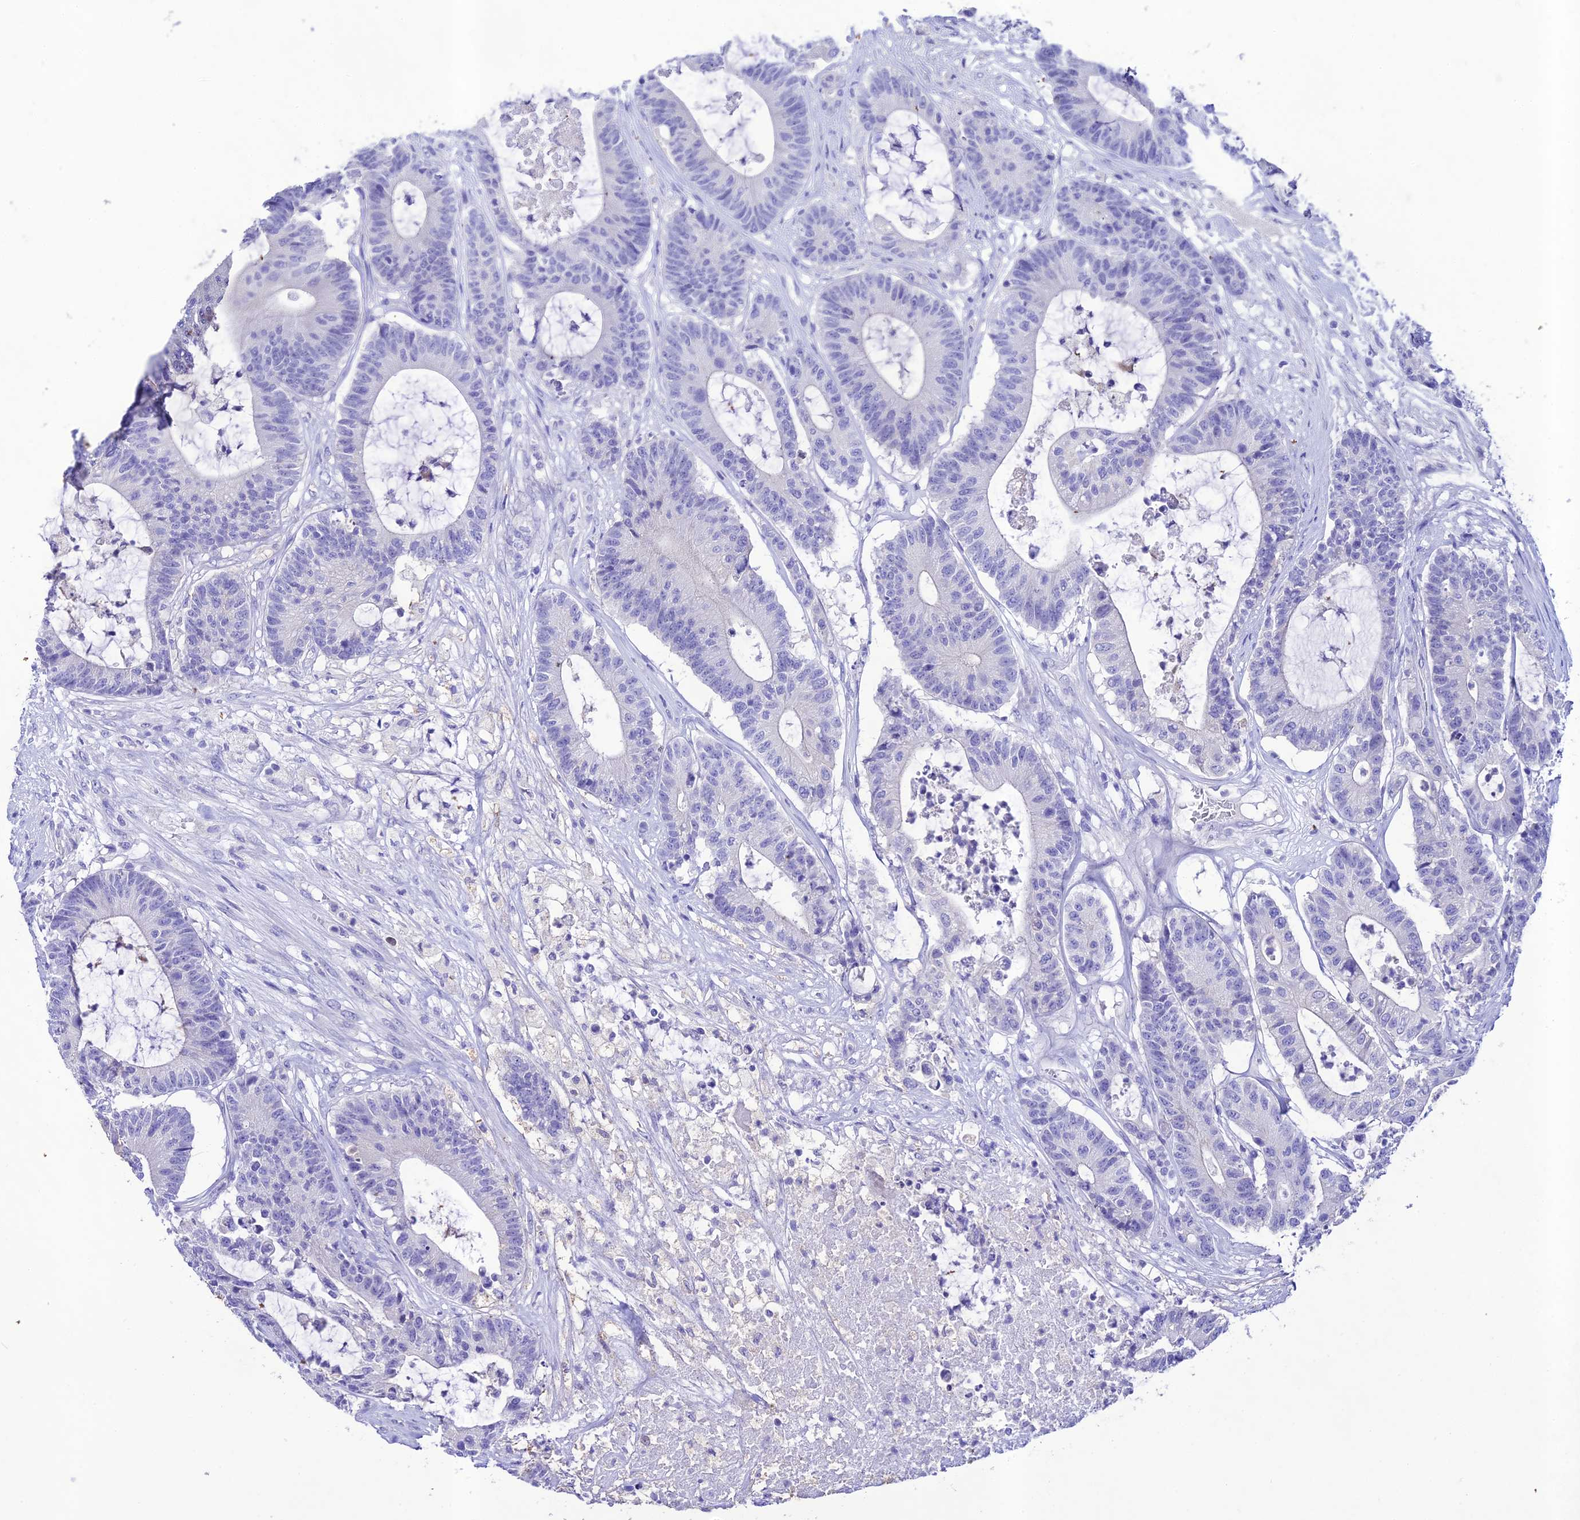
{"staining": {"intensity": "negative", "quantity": "none", "location": "none"}, "tissue": "colorectal cancer", "cell_type": "Tumor cells", "image_type": "cancer", "snomed": [{"axis": "morphology", "description": "Adenocarcinoma, NOS"}, {"axis": "topography", "description": "Colon"}], "caption": "Tumor cells are negative for protein expression in human colorectal cancer.", "gene": "NLRP6", "patient": {"sex": "female", "age": 84}}